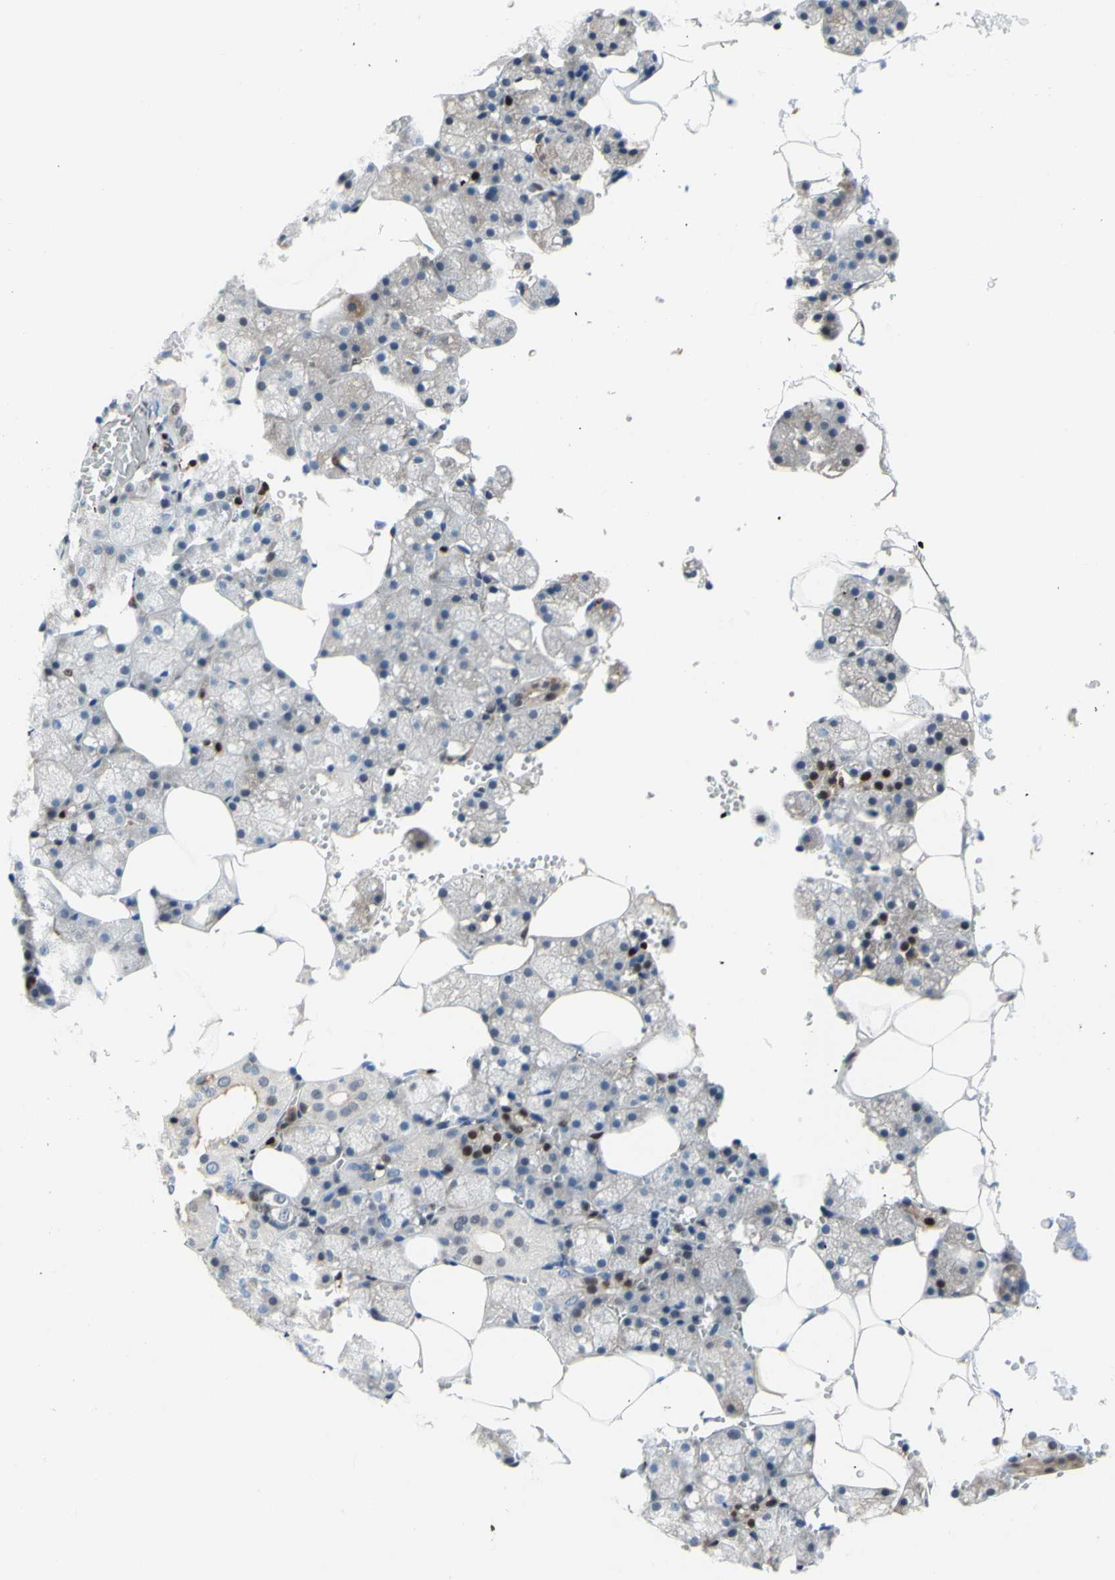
{"staining": {"intensity": "weak", "quantity": "25%-75%", "location": "nuclear"}, "tissue": "salivary gland", "cell_type": "Glandular cells", "image_type": "normal", "snomed": [{"axis": "morphology", "description": "Normal tissue, NOS"}, {"axis": "topography", "description": "Salivary gland"}], "caption": "Weak nuclear protein positivity is identified in approximately 25%-75% of glandular cells in salivary gland.", "gene": "EED", "patient": {"sex": "male", "age": 62}}